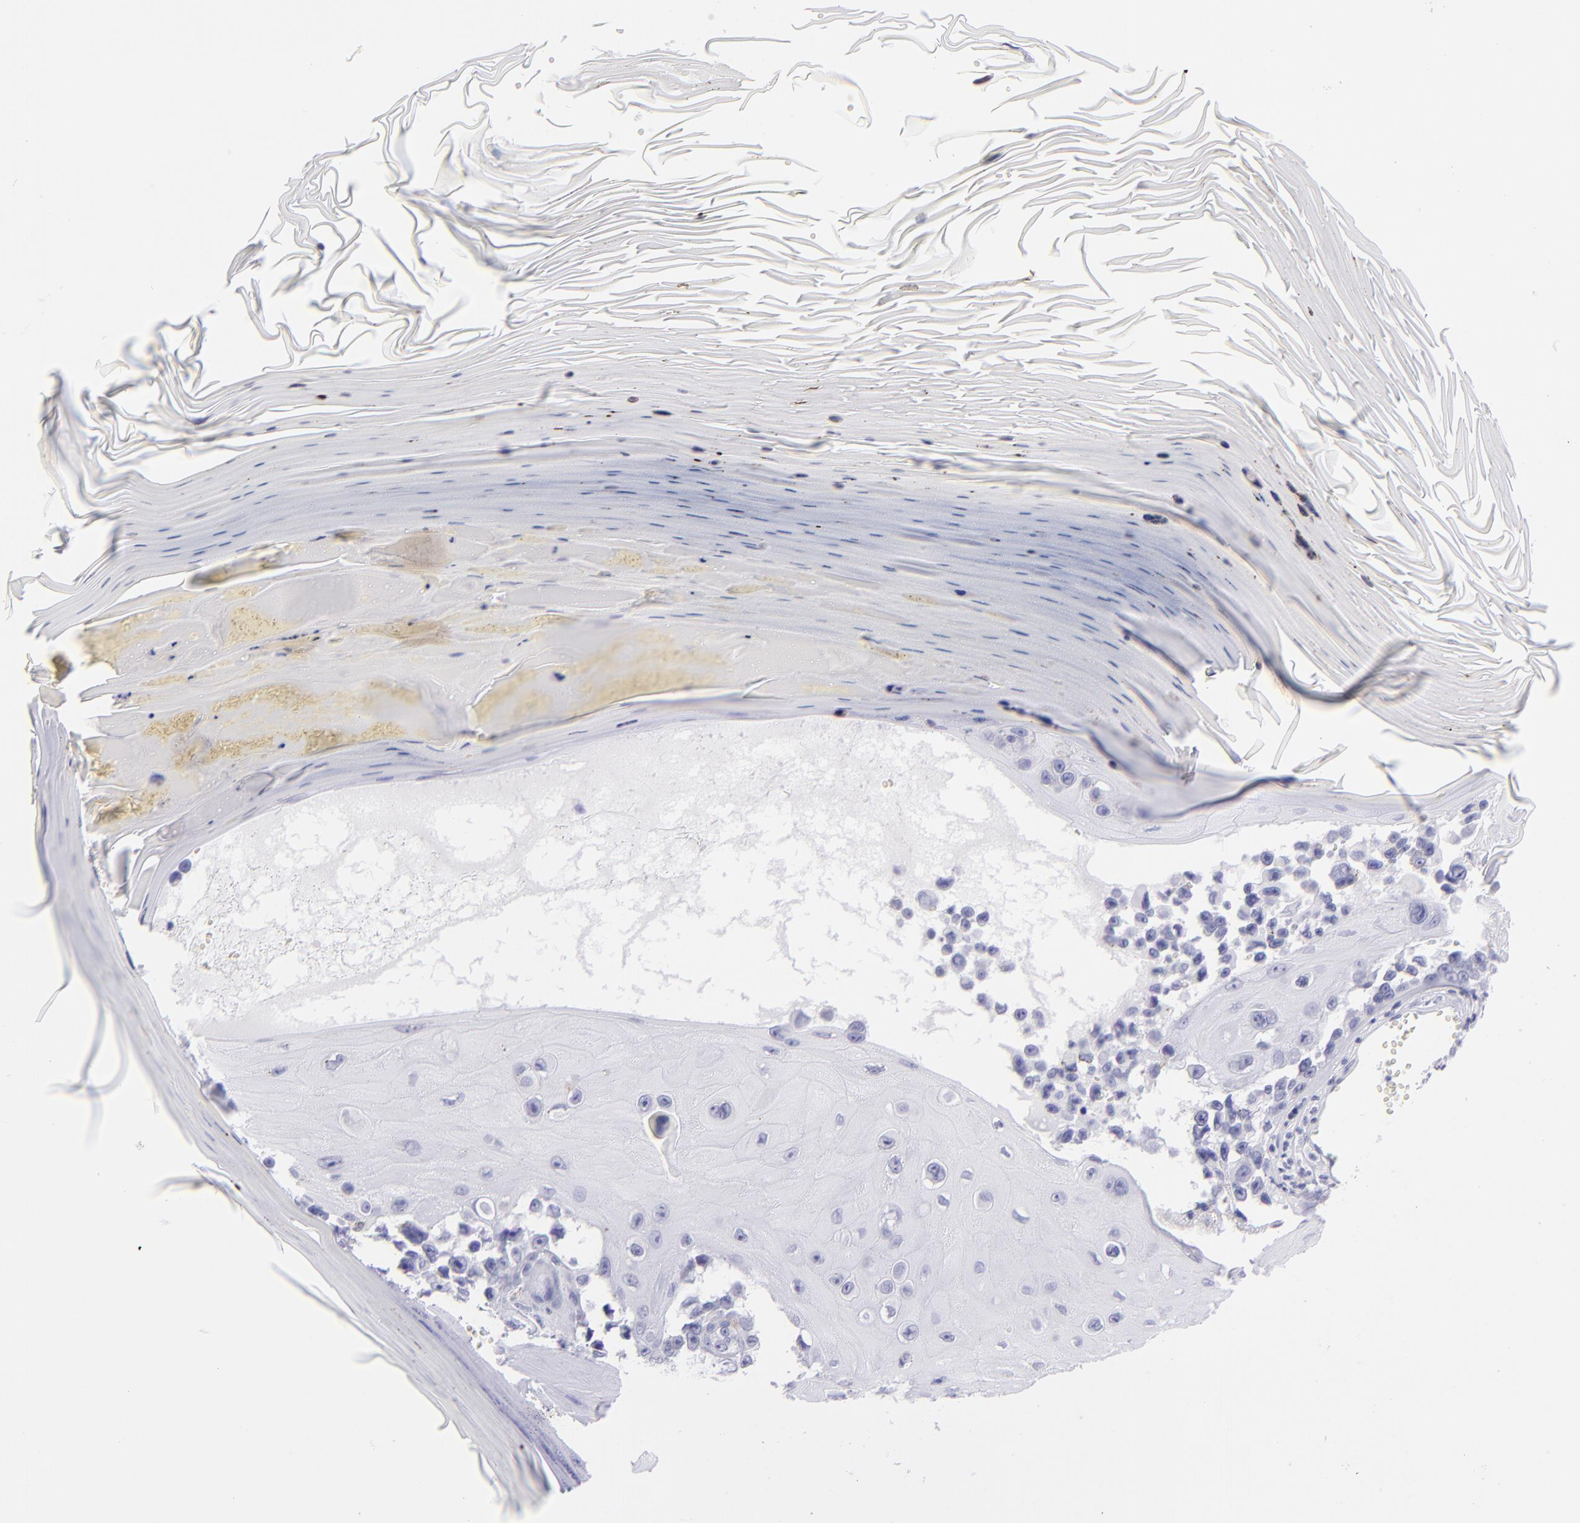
{"staining": {"intensity": "negative", "quantity": "none", "location": "none"}, "tissue": "melanoma", "cell_type": "Tumor cells", "image_type": "cancer", "snomed": [{"axis": "morphology", "description": "Malignant melanoma, NOS"}, {"axis": "topography", "description": "Skin"}], "caption": "Tumor cells show no significant positivity in malignant melanoma.", "gene": "PVALB", "patient": {"sex": "female", "age": 82}}